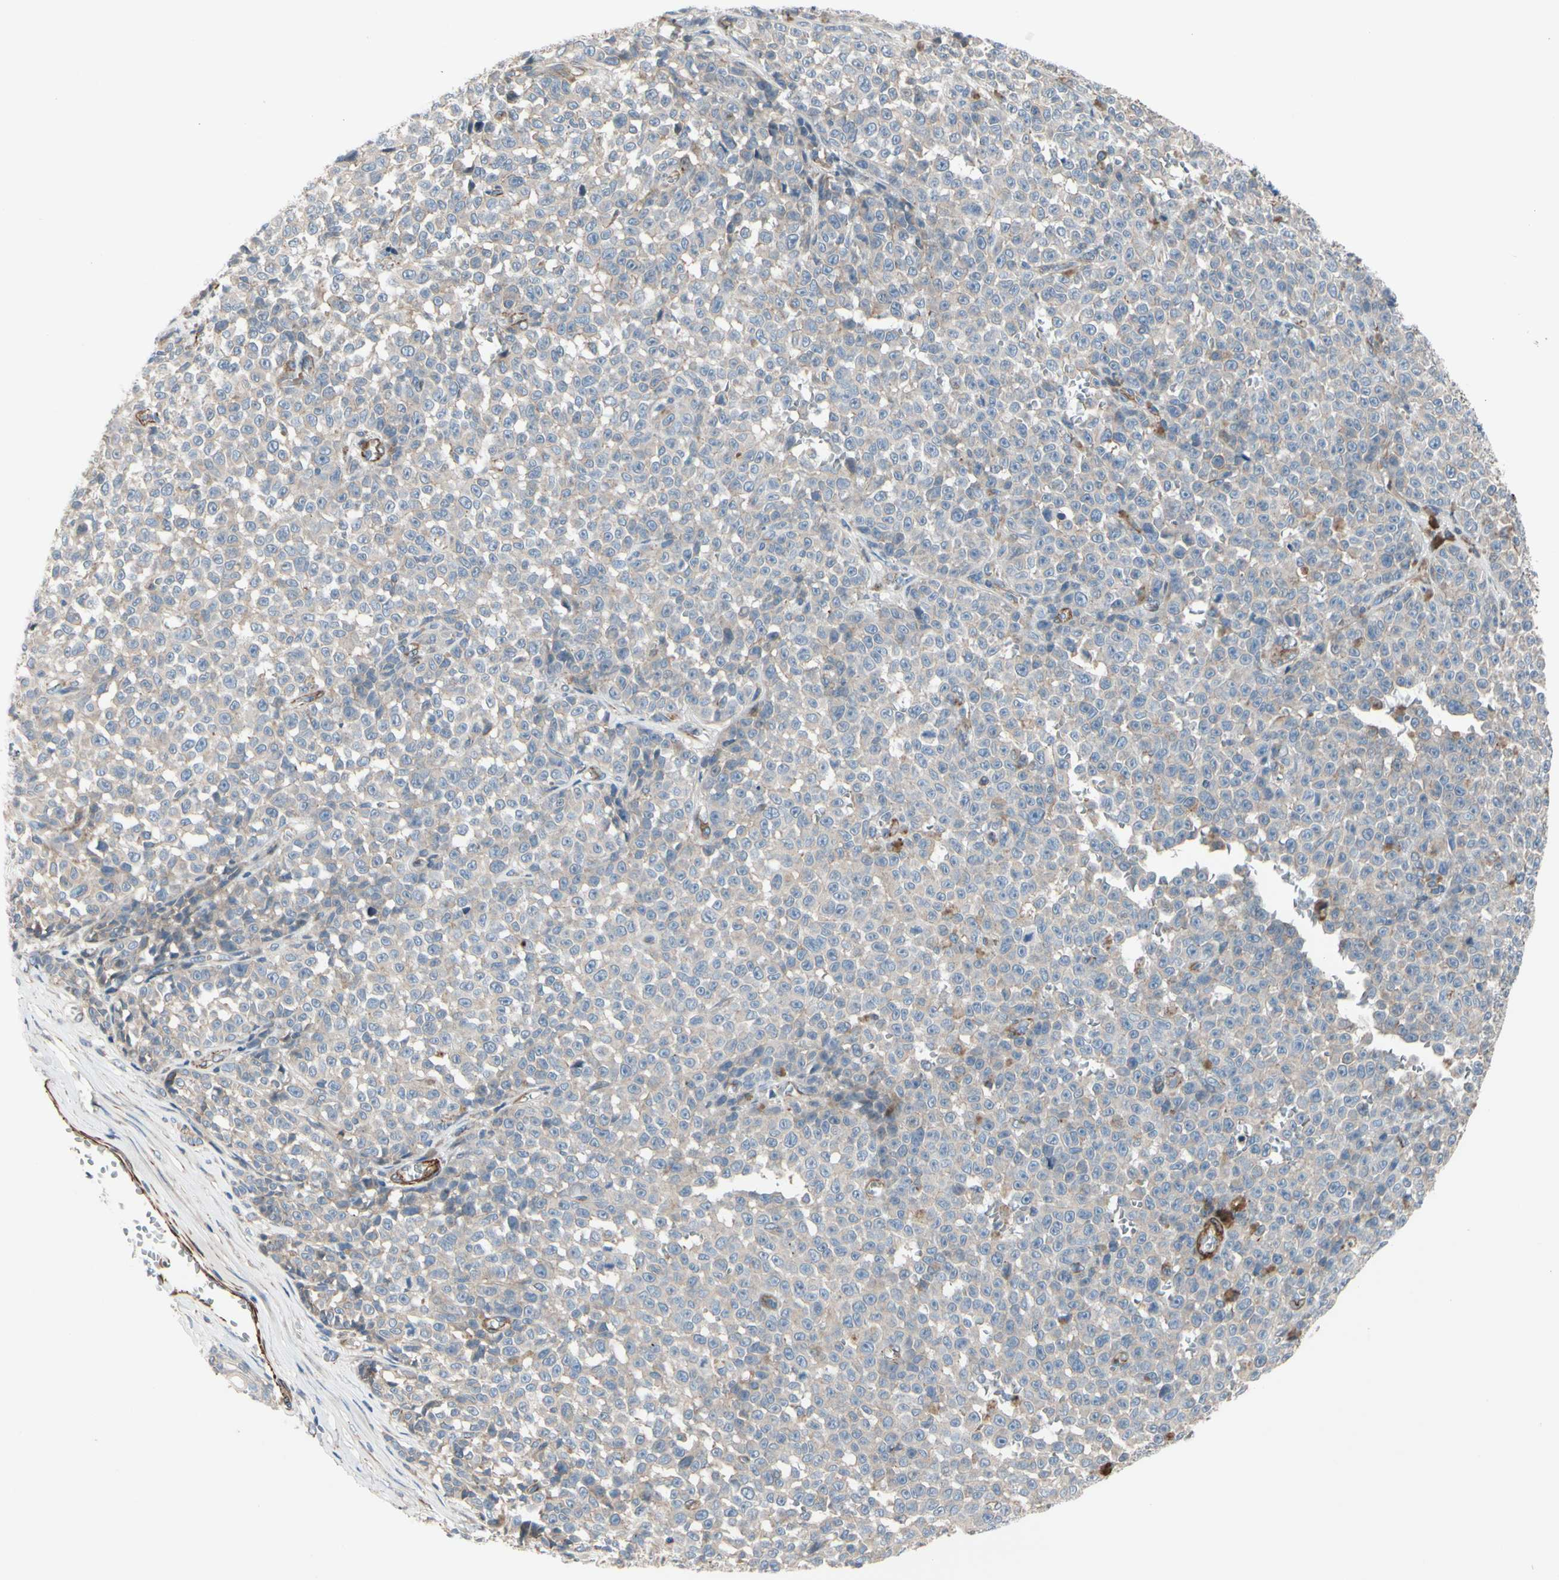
{"staining": {"intensity": "weak", "quantity": "25%-75%", "location": "cytoplasmic/membranous"}, "tissue": "melanoma", "cell_type": "Tumor cells", "image_type": "cancer", "snomed": [{"axis": "morphology", "description": "Malignant melanoma, NOS"}, {"axis": "topography", "description": "Skin"}], "caption": "Human malignant melanoma stained with a protein marker exhibits weak staining in tumor cells.", "gene": "TPM1", "patient": {"sex": "female", "age": 82}}